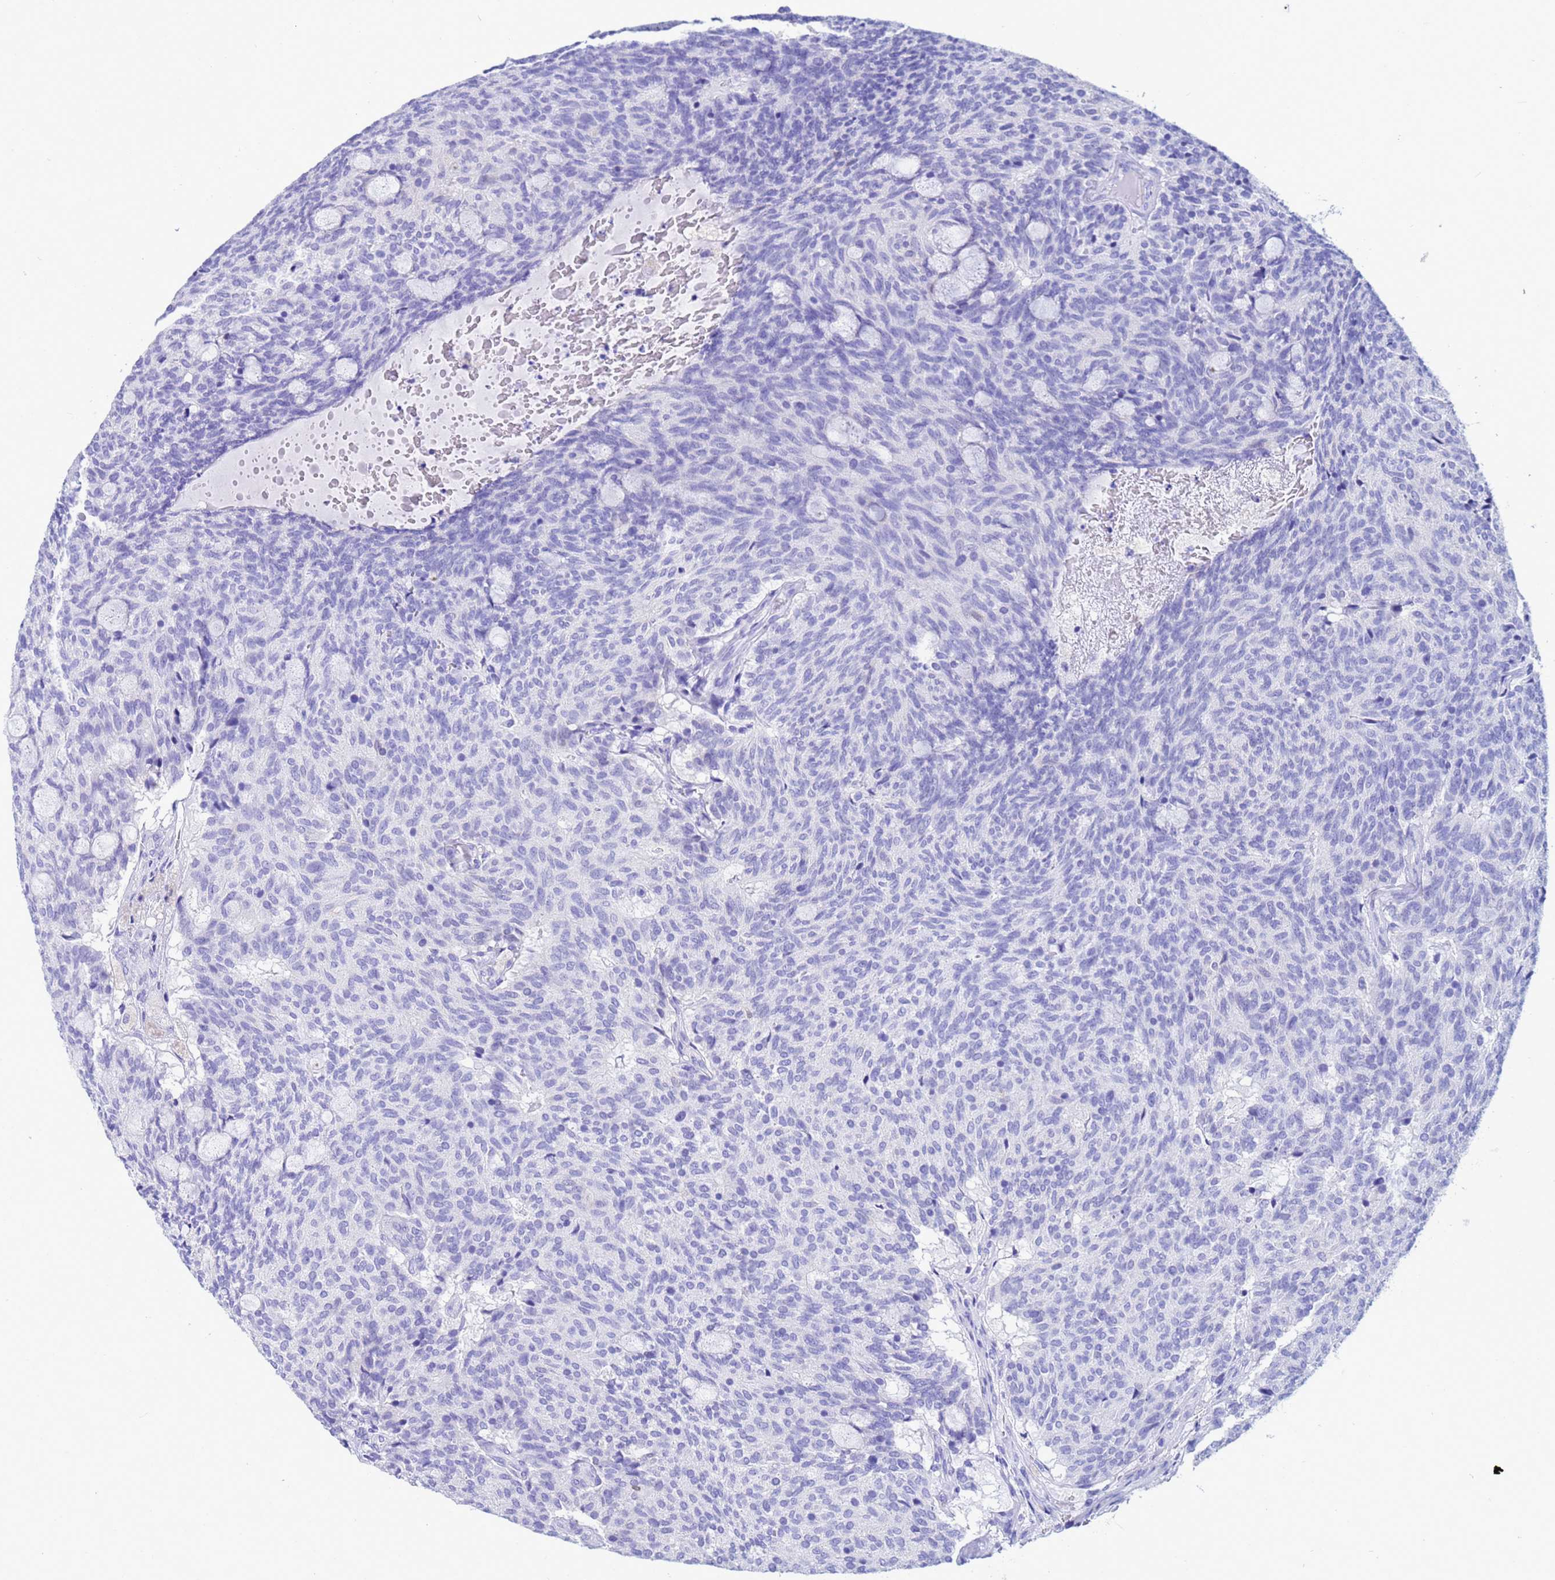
{"staining": {"intensity": "negative", "quantity": "none", "location": "none"}, "tissue": "carcinoid", "cell_type": "Tumor cells", "image_type": "cancer", "snomed": [{"axis": "morphology", "description": "Carcinoid, malignant, NOS"}, {"axis": "topography", "description": "Pancreas"}], "caption": "IHC image of neoplastic tissue: human carcinoid stained with DAB shows no significant protein expression in tumor cells.", "gene": "AKR1C2", "patient": {"sex": "female", "age": 54}}